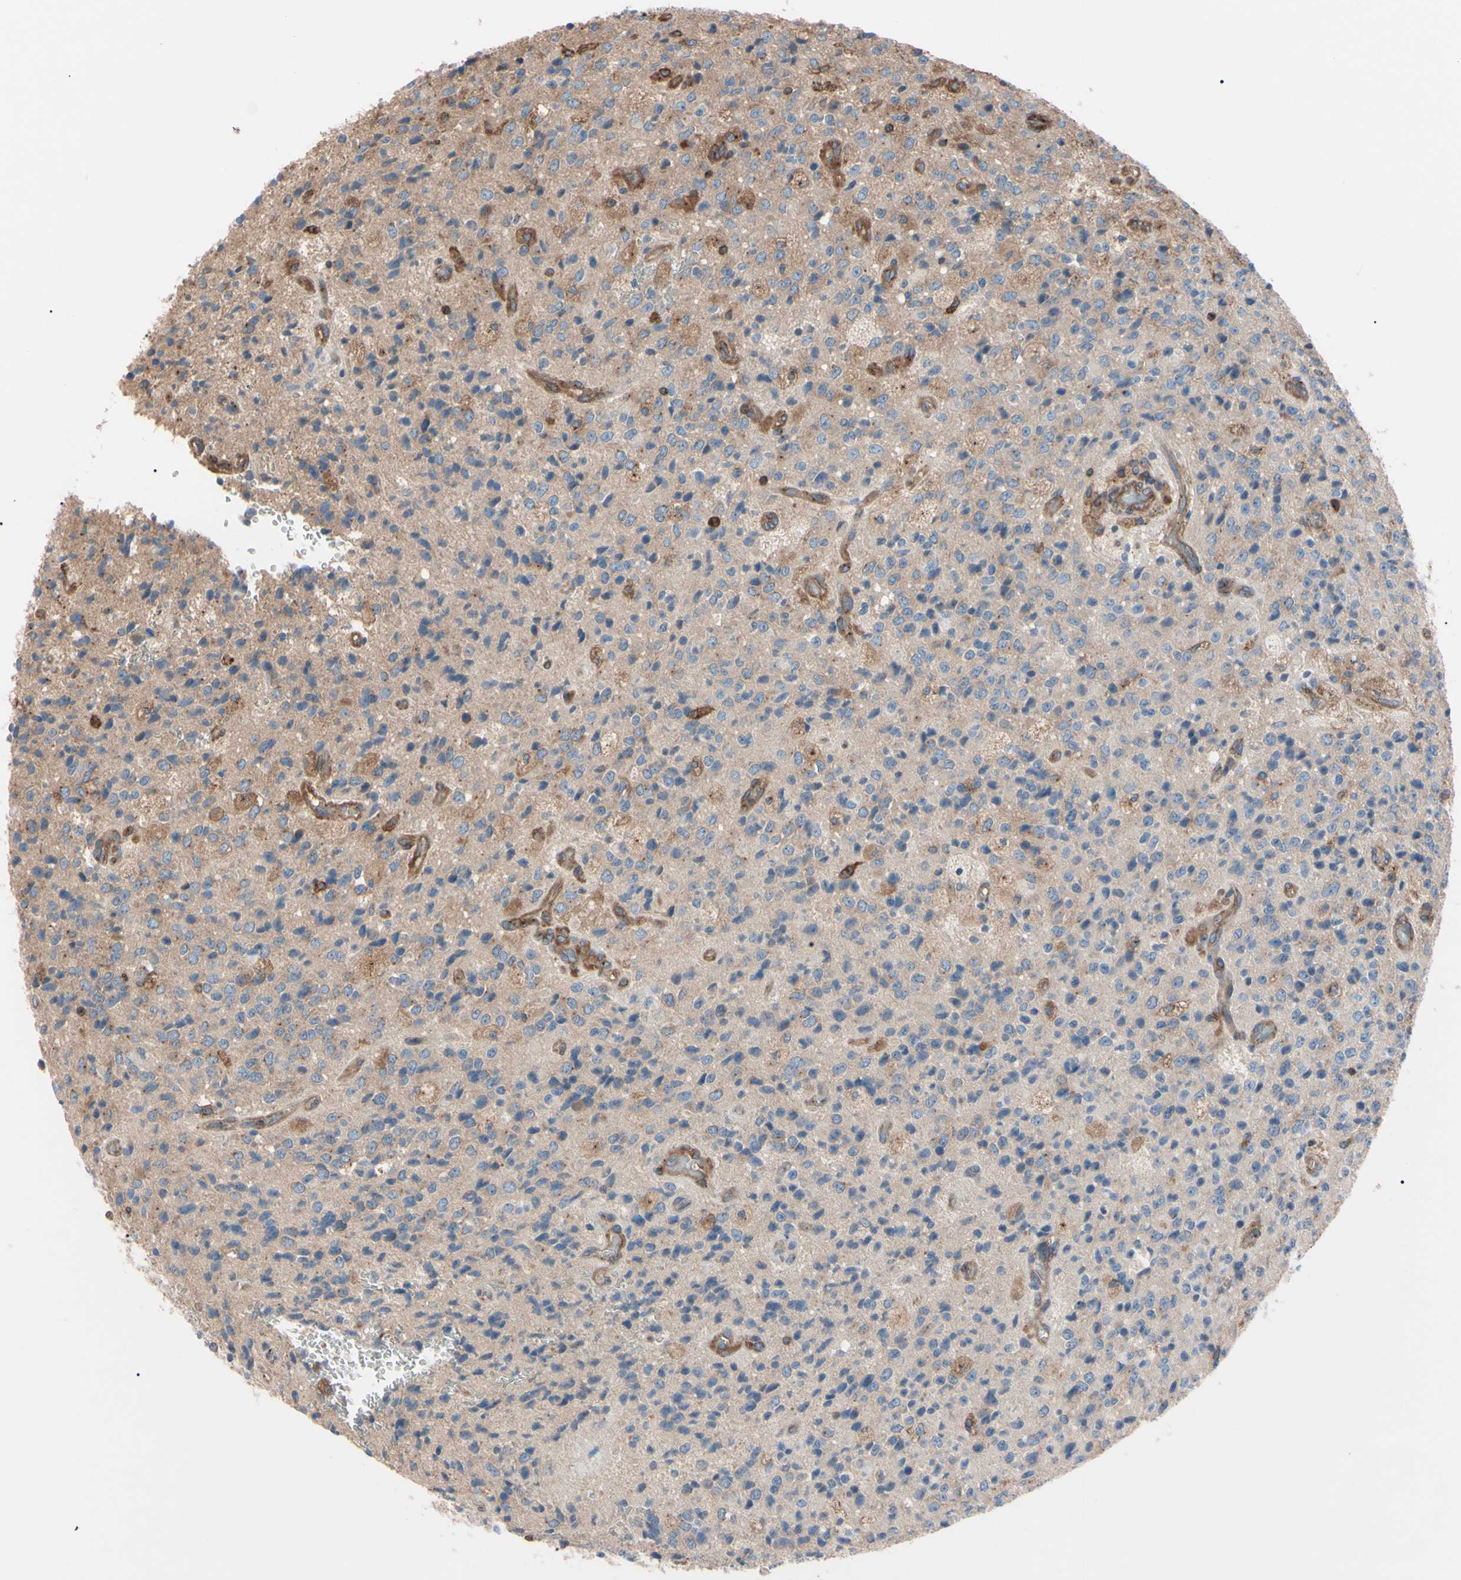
{"staining": {"intensity": "weak", "quantity": ">75%", "location": "cytoplasmic/membranous"}, "tissue": "glioma", "cell_type": "Tumor cells", "image_type": "cancer", "snomed": [{"axis": "morphology", "description": "Glioma, malignant, High grade"}, {"axis": "topography", "description": "pancreas cauda"}], "caption": "Brown immunohistochemical staining in glioma demonstrates weak cytoplasmic/membranous staining in approximately >75% of tumor cells. Using DAB (3,3'-diaminobenzidine) (brown) and hematoxylin (blue) stains, captured at high magnification using brightfield microscopy.", "gene": "PRKACA", "patient": {"sex": "male", "age": 60}}